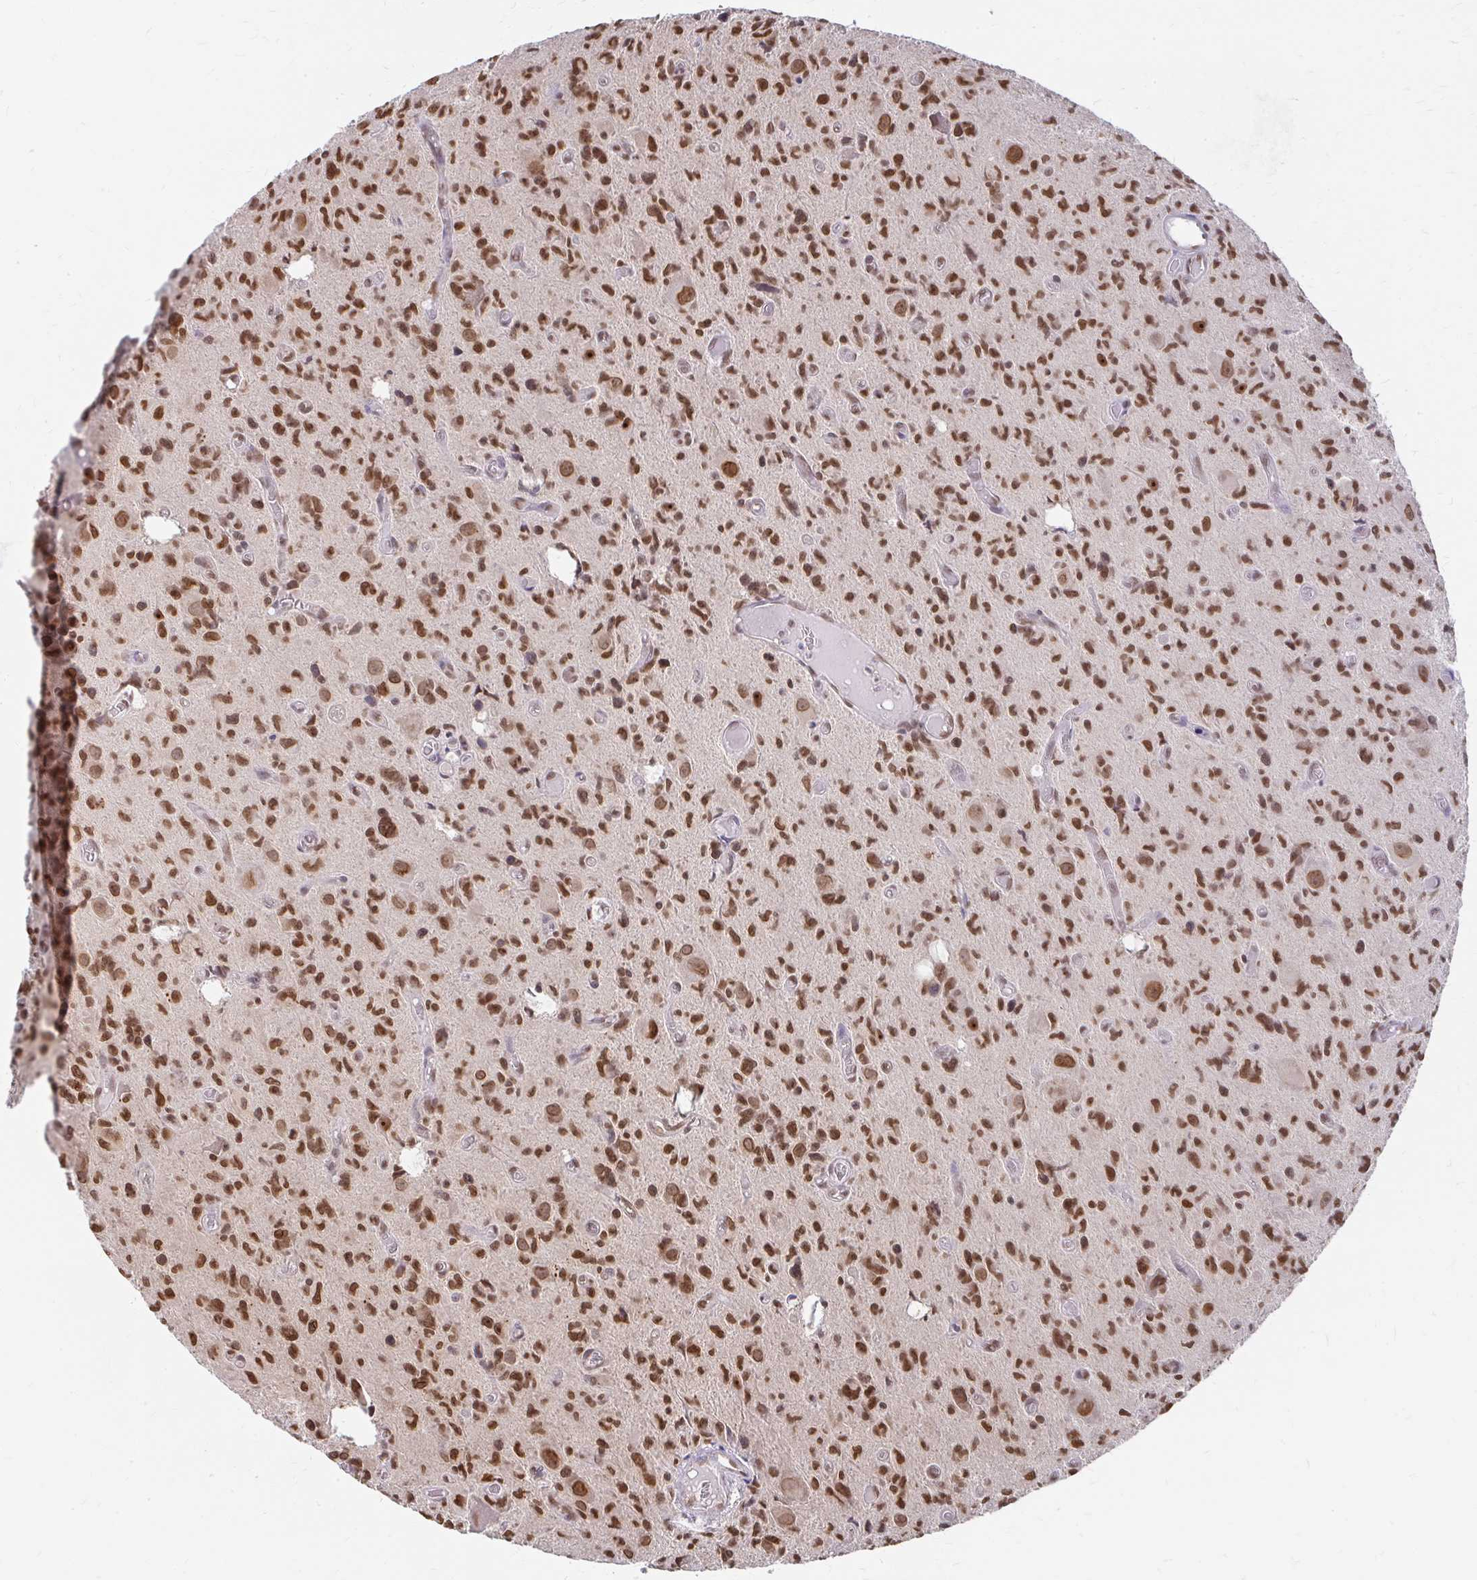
{"staining": {"intensity": "strong", "quantity": ">75%", "location": "nuclear"}, "tissue": "glioma", "cell_type": "Tumor cells", "image_type": "cancer", "snomed": [{"axis": "morphology", "description": "Glioma, malignant, High grade"}, {"axis": "topography", "description": "Brain"}], "caption": "Malignant high-grade glioma tissue displays strong nuclear expression in approximately >75% of tumor cells", "gene": "XPO1", "patient": {"sex": "male", "age": 76}}